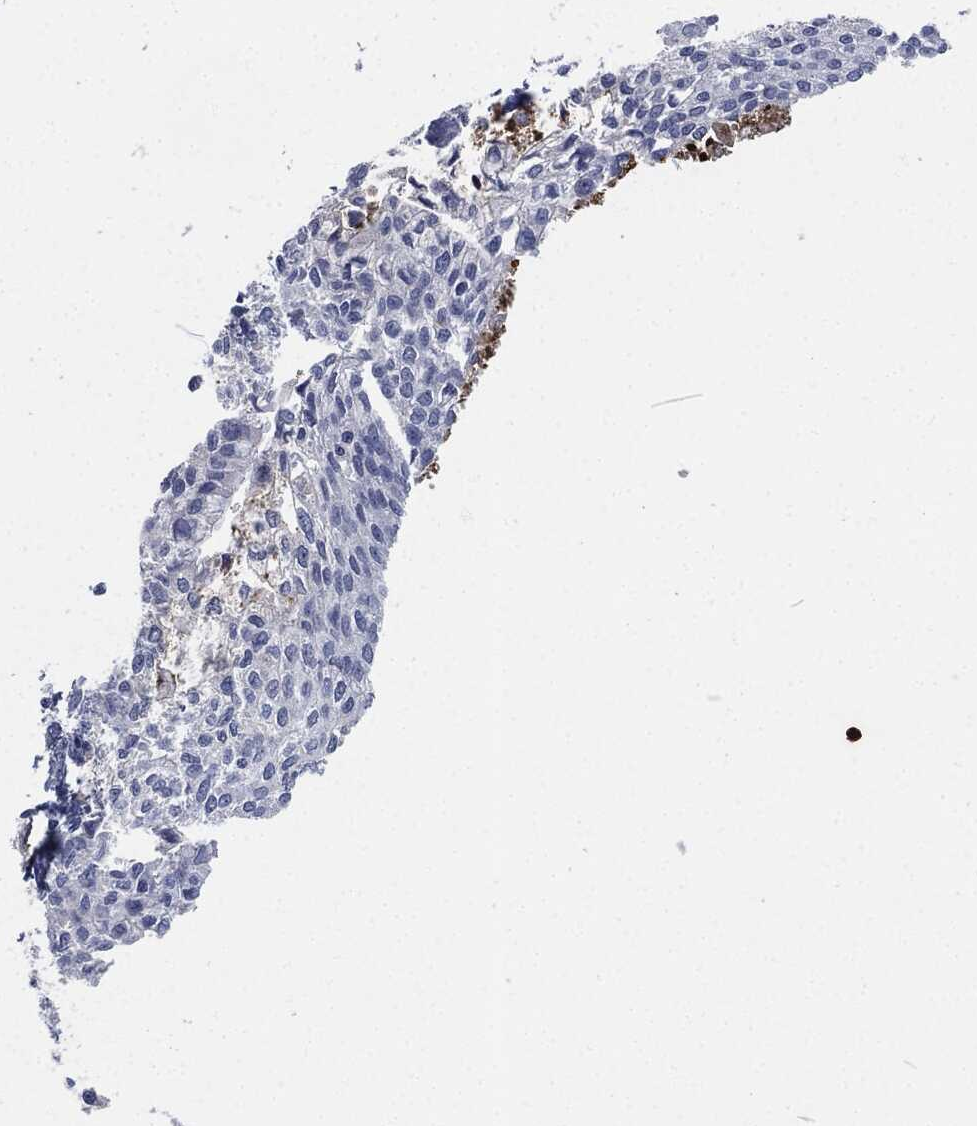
{"staining": {"intensity": "negative", "quantity": "none", "location": "none"}, "tissue": "cervical cancer", "cell_type": "Tumor cells", "image_type": "cancer", "snomed": [{"axis": "morphology", "description": "Squamous cell carcinoma, NOS"}, {"axis": "topography", "description": "Cervix"}], "caption": "Image shows no protein expression in tumor cells of cervical squamous cell carcinoma tissue. (Immunohistochemistry, brightfield microscopy, high magnification).", "gene": "MPO", "patient": {"sex": "female", "age": 51}}